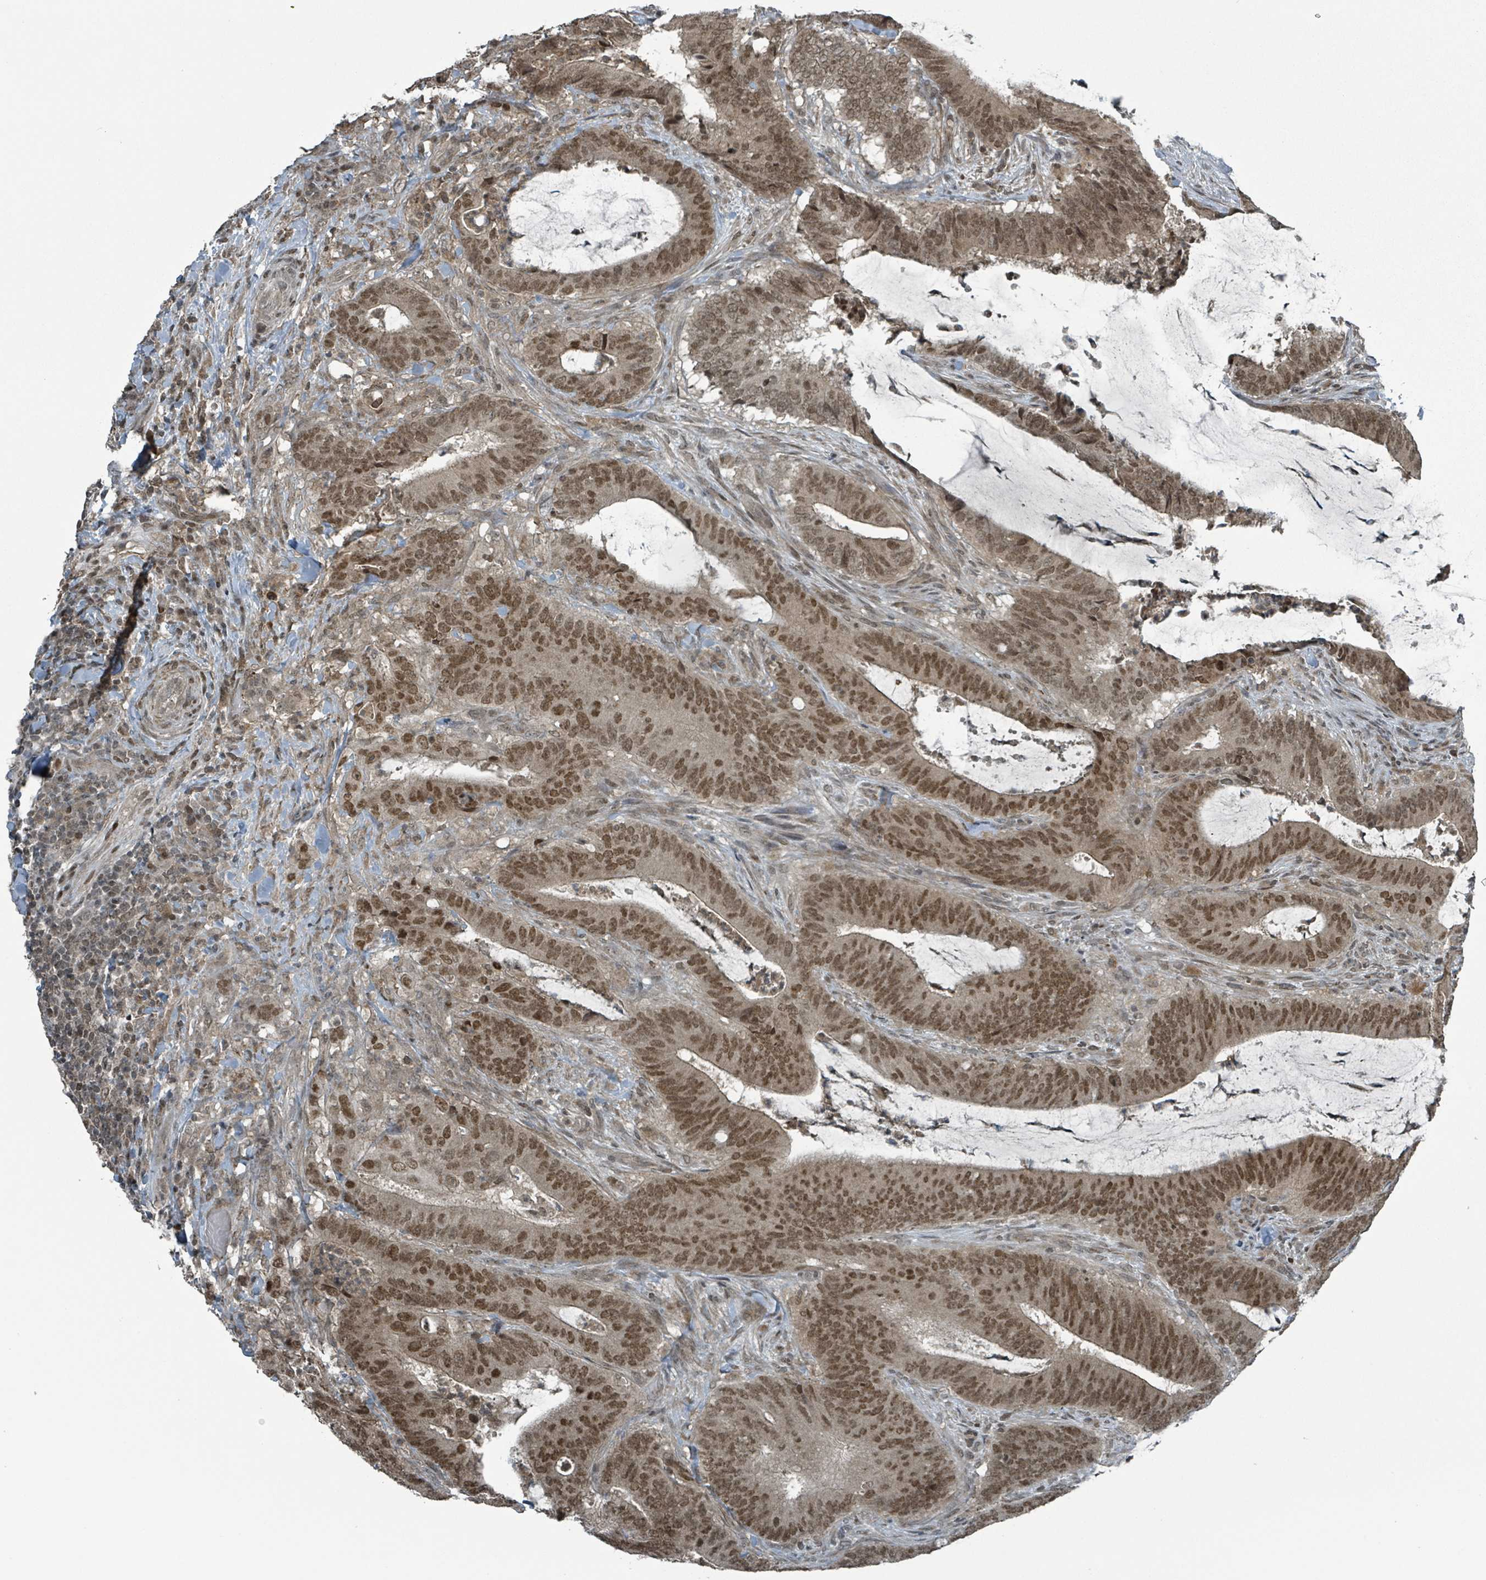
{"staining": {"intensity": "moderate", "quantity": ">75%", "location": "cytoplasmic/membranous,nuclear"}, "tissue": "colorectal cancer", "cell_type": "Tumor cells", "image_type": "cancer", "snomed": [{"axis": "morphology", "description": "Adenocarcinoma, NOS"}, {"axis": "topography", "description": "Colon"}], "caption": "Immunohistochemical staining of human colorectal cancer (adenocarcinoma) displays moderate cytoplasmic/membranous and nuclear protein staining in about >75% of tumor cells.", "gene": "PHIP", "patient": {"sex": "female", "age": 43}}